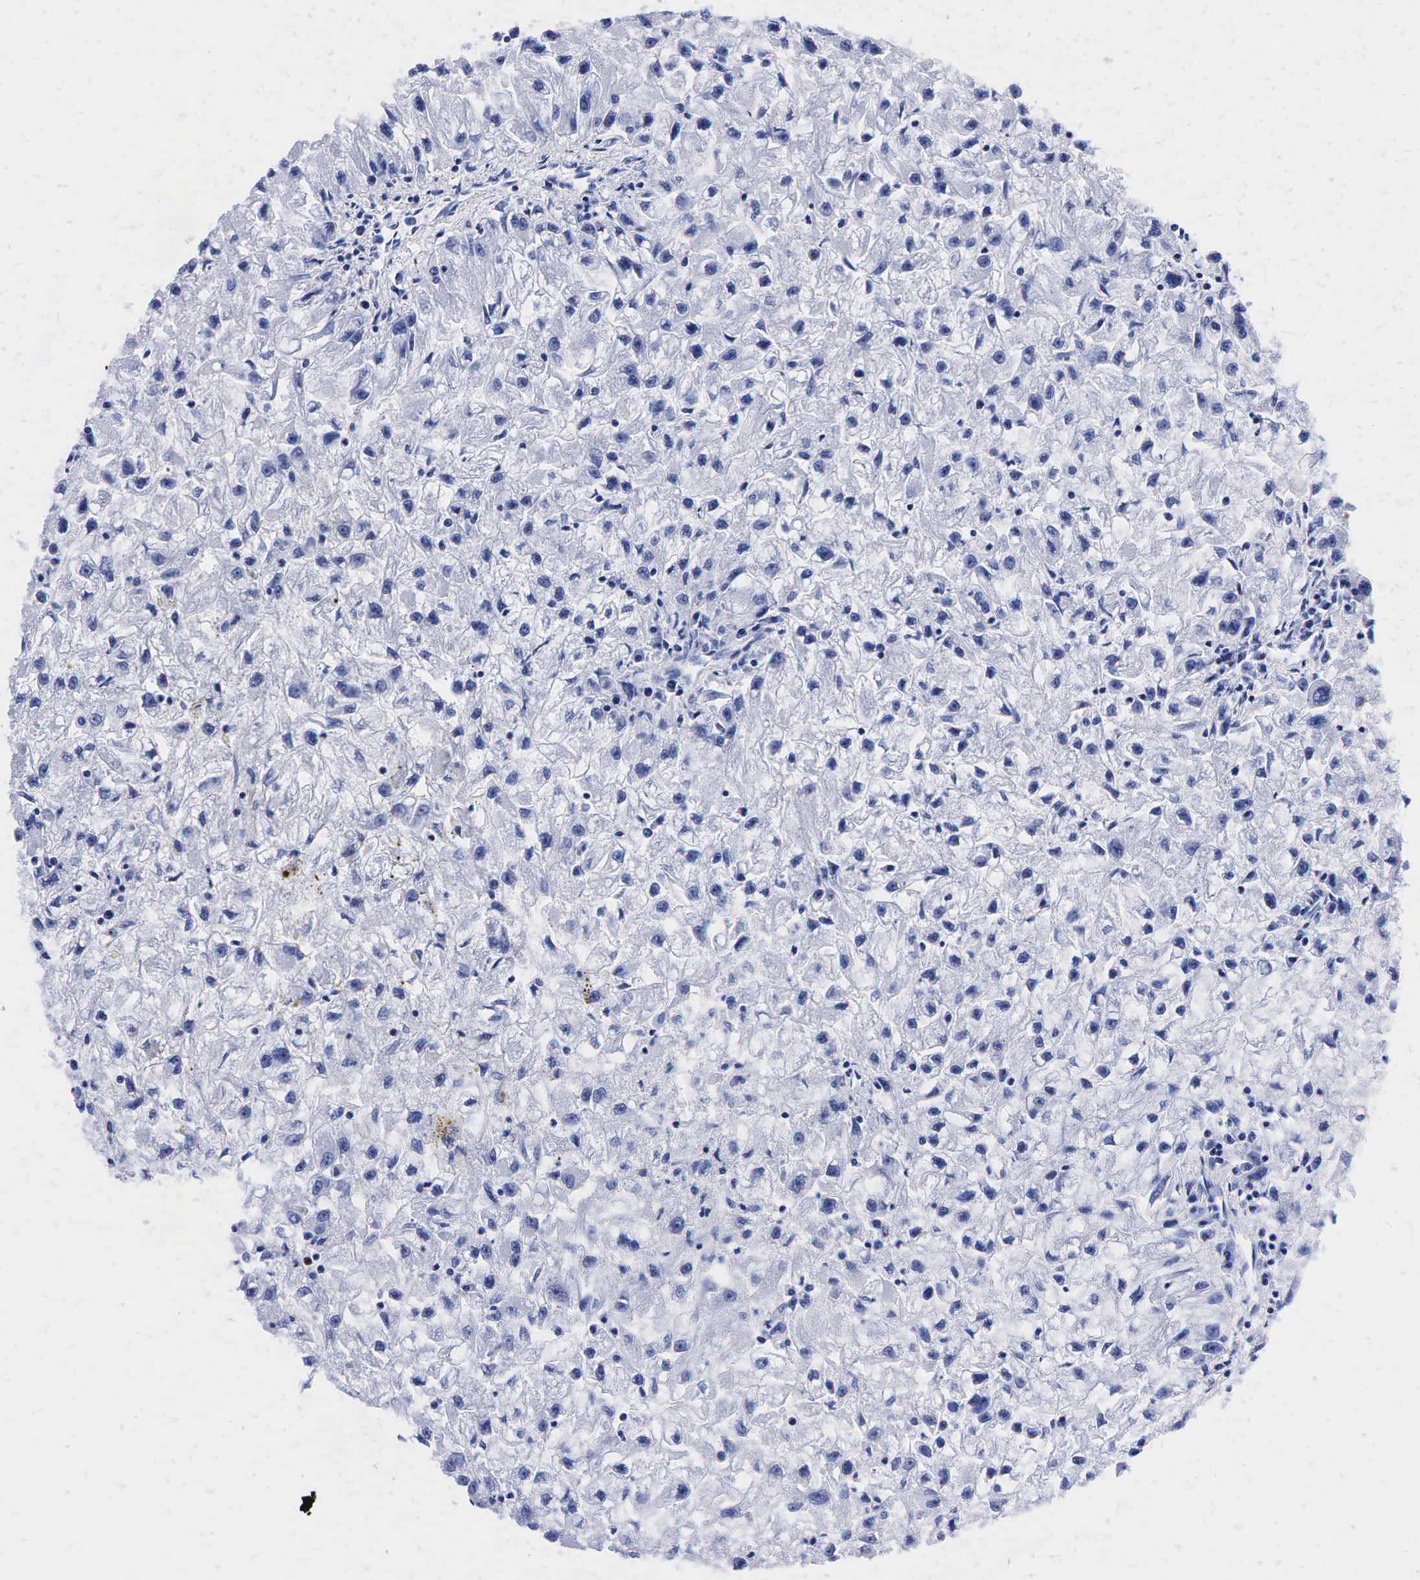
{"staining": {"intensity": "negative", "quantity": "none", "location": "none"}, "tissue": "renal cancer", "cell_type": "Tumor cells", "image_type": "cancer", "snomed": [{"axis": "morphology", "description": "Adenocarcinoma, NOS"}, {"axis": "topography", "description": "Kidney"}], "caption": "Micrograph shows no significant protein staining in tumor cells of renal adenocarcinoma.", "gene": "TG", "patient": {"sex": "male", "age": 59}}